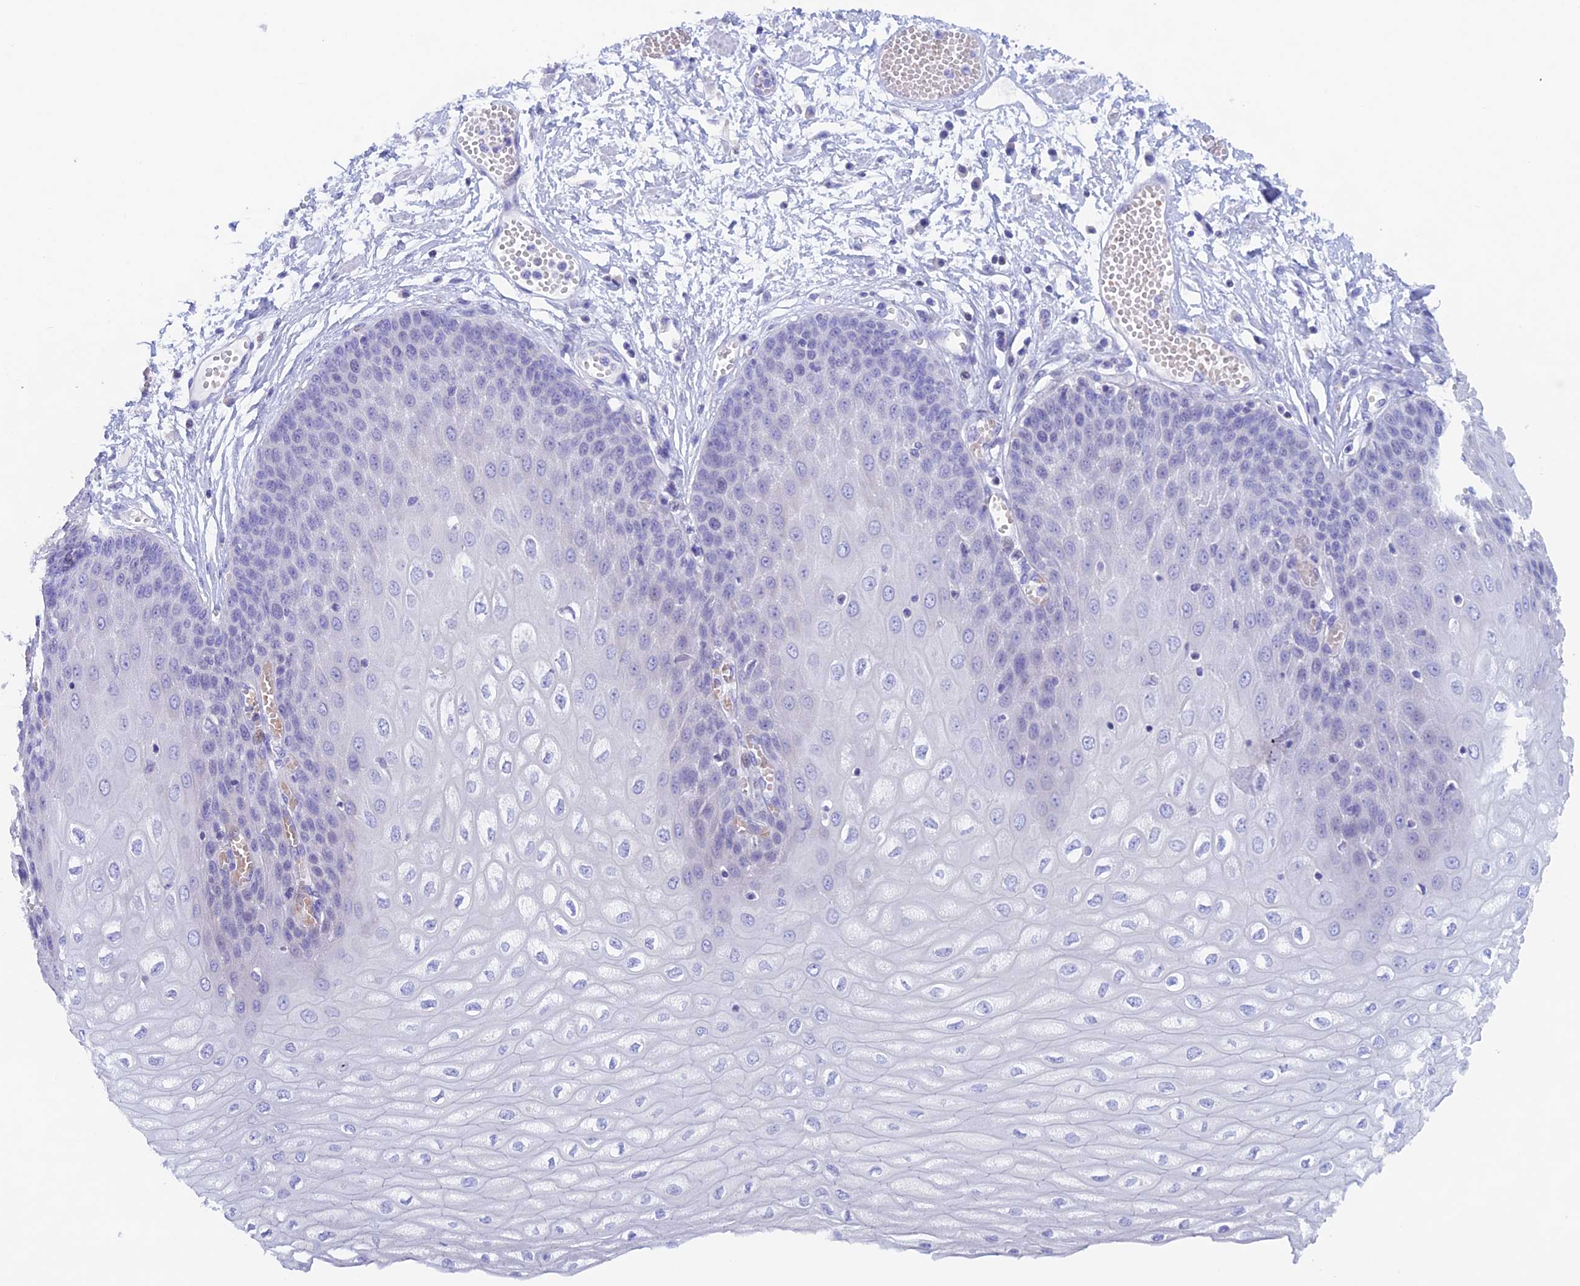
{"staining": {"intensity": "negative", "quantity": "none", "location": "none"}, "tissue": "esophagus", "cell_type": "Squamous epithelial cells", "image_type": "normal", "snomed": [{"axis": "morphology", "description": "Normal tissue, NOS"}, {"axis": "topography", "description": "Esophagus"}], "caption": "This is an IHC histopathology image of normal human esophagus. There is no staining in squamous epithelial cells.", "gene": "PSMC3IP", "patient": {"sex": "male", "age": 60}}